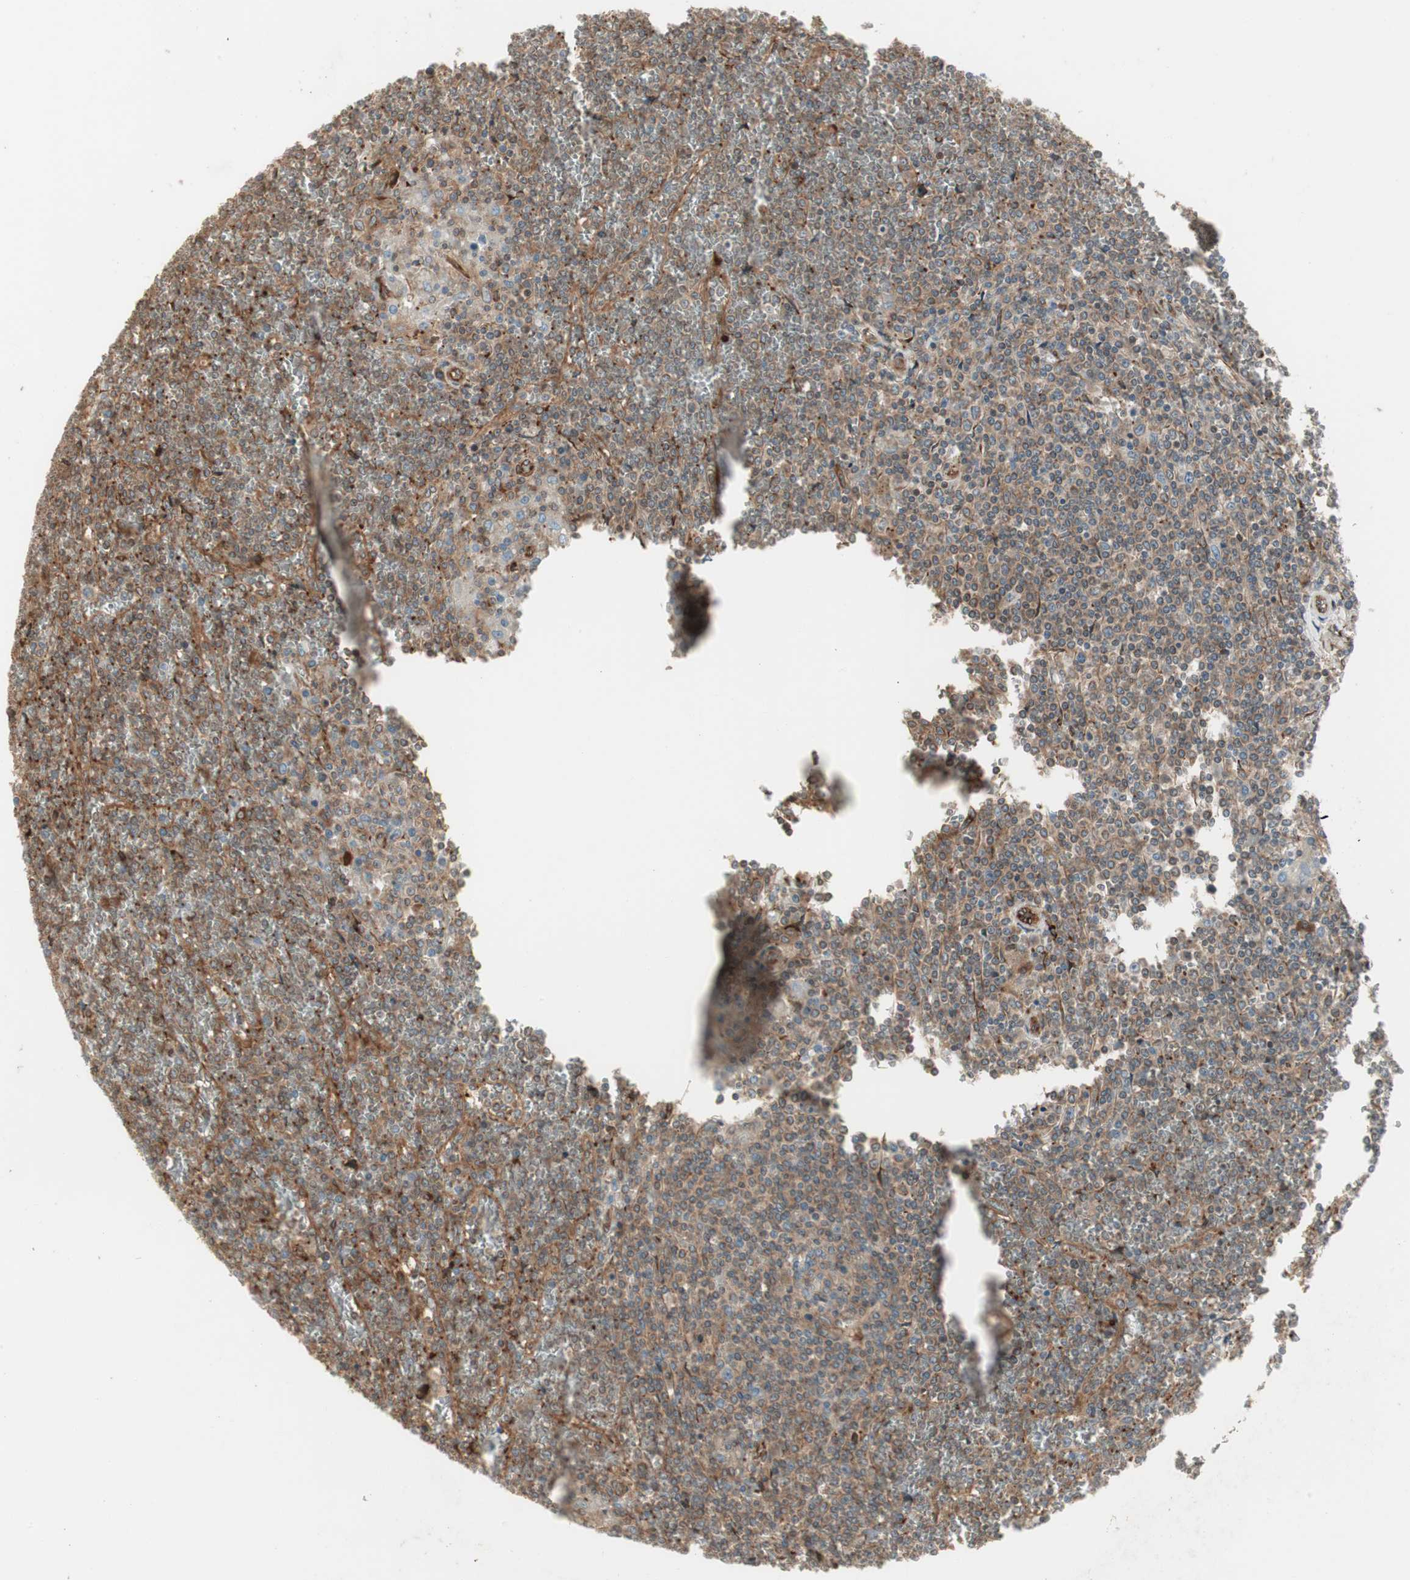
{"staining": {"intensity": "weak", "quantity": ">75%", "location": "cytoplasmic/membranous"}, "tissue": "lymphoma", "cell_type": "Tumor cells", "image_type": "cancer", "snomed": [{"axis": "morphology", "description": "Malignant lymphoma, non-Hodgkin's type, Low grade"}, {"axis": "topography", "description": "Spleen"}], "caption": "DAB immunohistochemical staining of human low-grade malignant lymphoma, non-Hodgkin's type demonstrates weak cytoplasmic/membranous protein positivity in about >75% of tumor cells. (DAB IHC with brightfield microscopy, high magnification).", "gene": "PRKG1", "patient": {"sex": "female", "age": 19}}